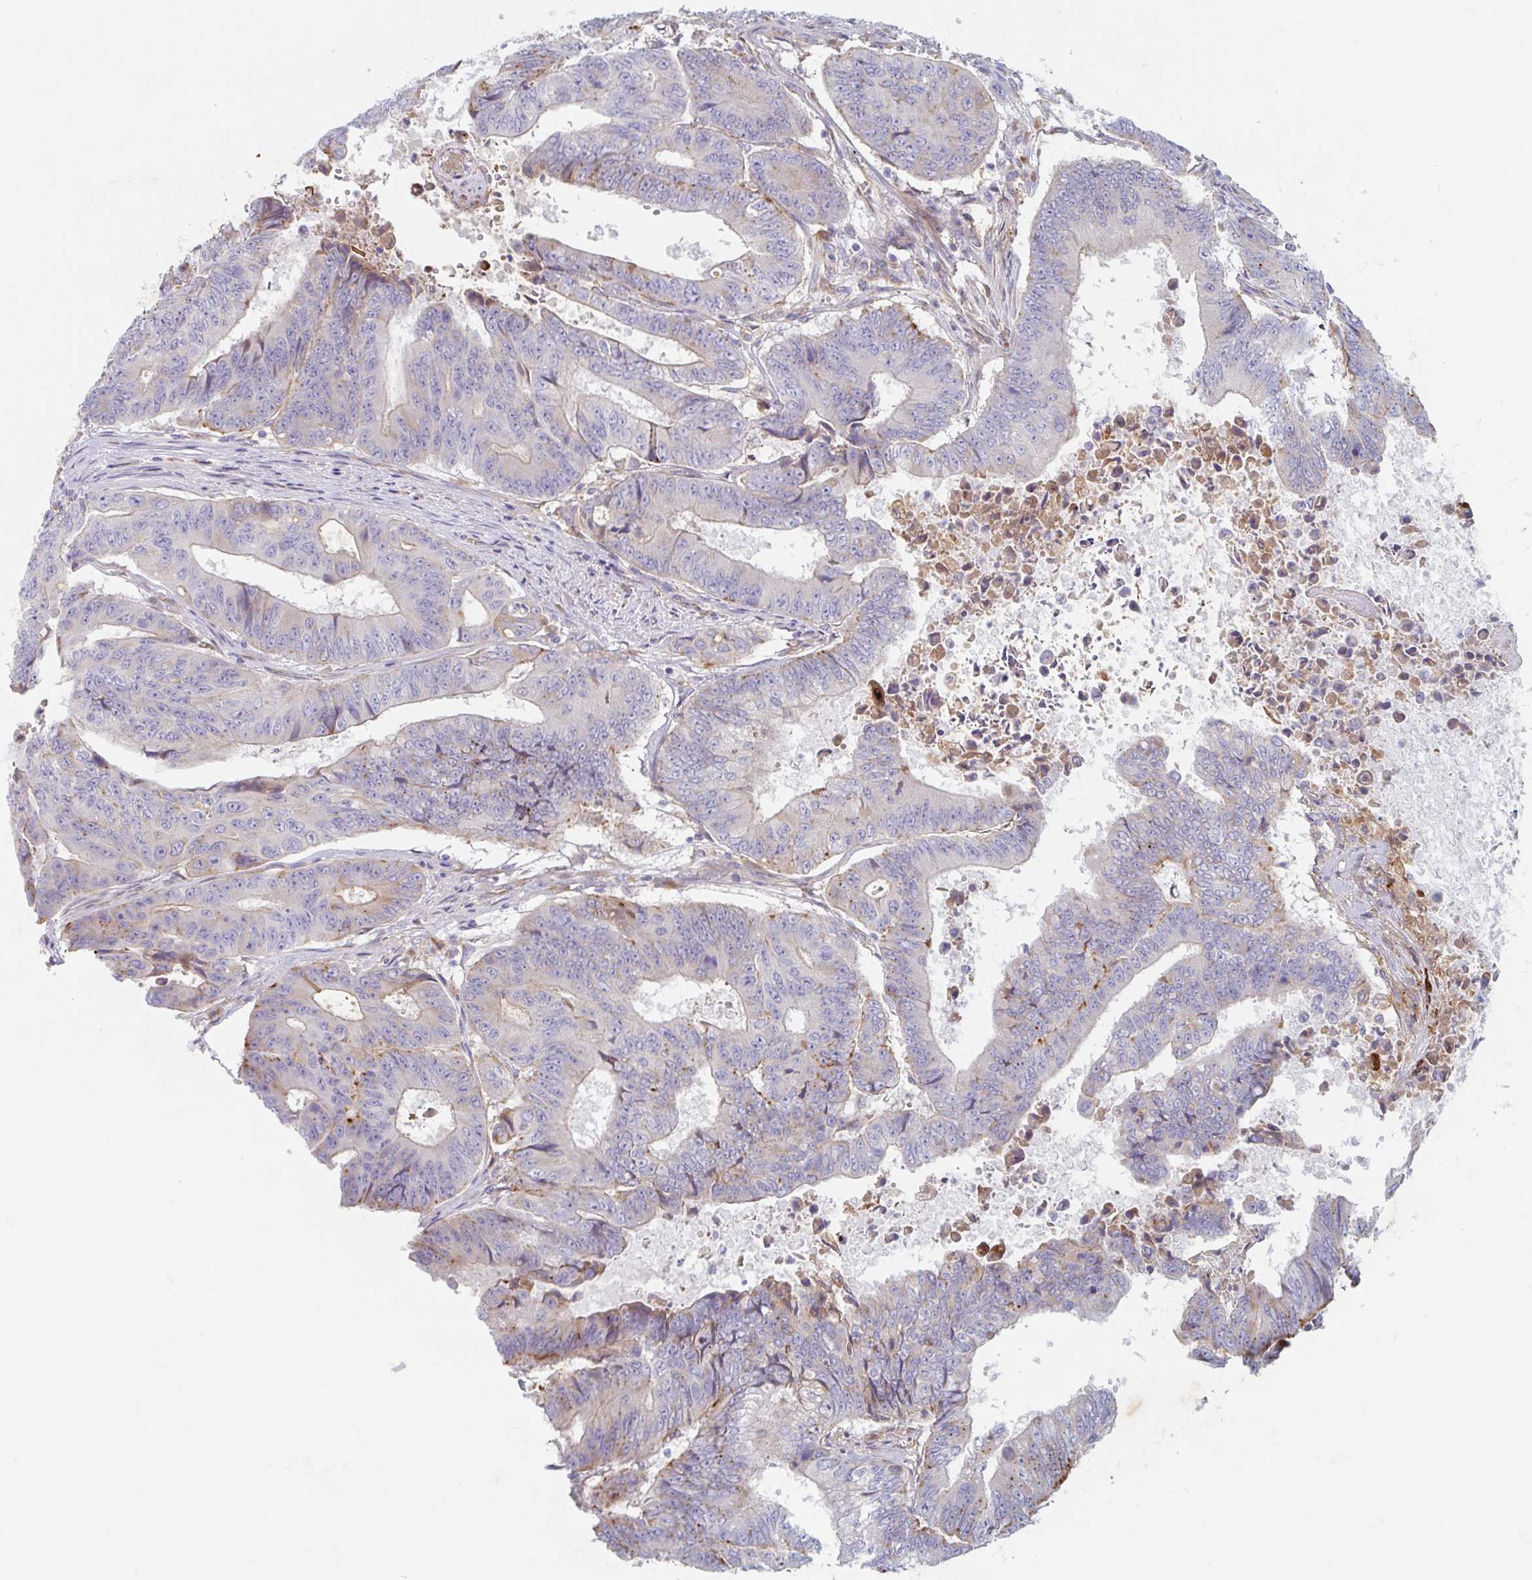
{"staining": {"intensity": "moderate", "quantity": "<25%", "location": "cytoplasmic/membranous"}, "tissue": "colorectal cancer", "cell_type": "Tumor cells", "image_type": "cancer", "snomed": [{"axis": "morphology", "description": "Adenocarcinoma, NOS"}, {"axis": "topography", "description": "Colon"}], "caption": "Immunohistochemistry (IHC) micrograph of neoplastic tissue: human colorectal adenocarcinoma stained using IHC reveals low levels of moderate protein expression localized specifically in the cytoplasmic/membranous of tumor cells, appearing as a cytoplasmic/membranous brown color.", "gene": "MANBA", "patient": {"sex": "female", "age": 48}}